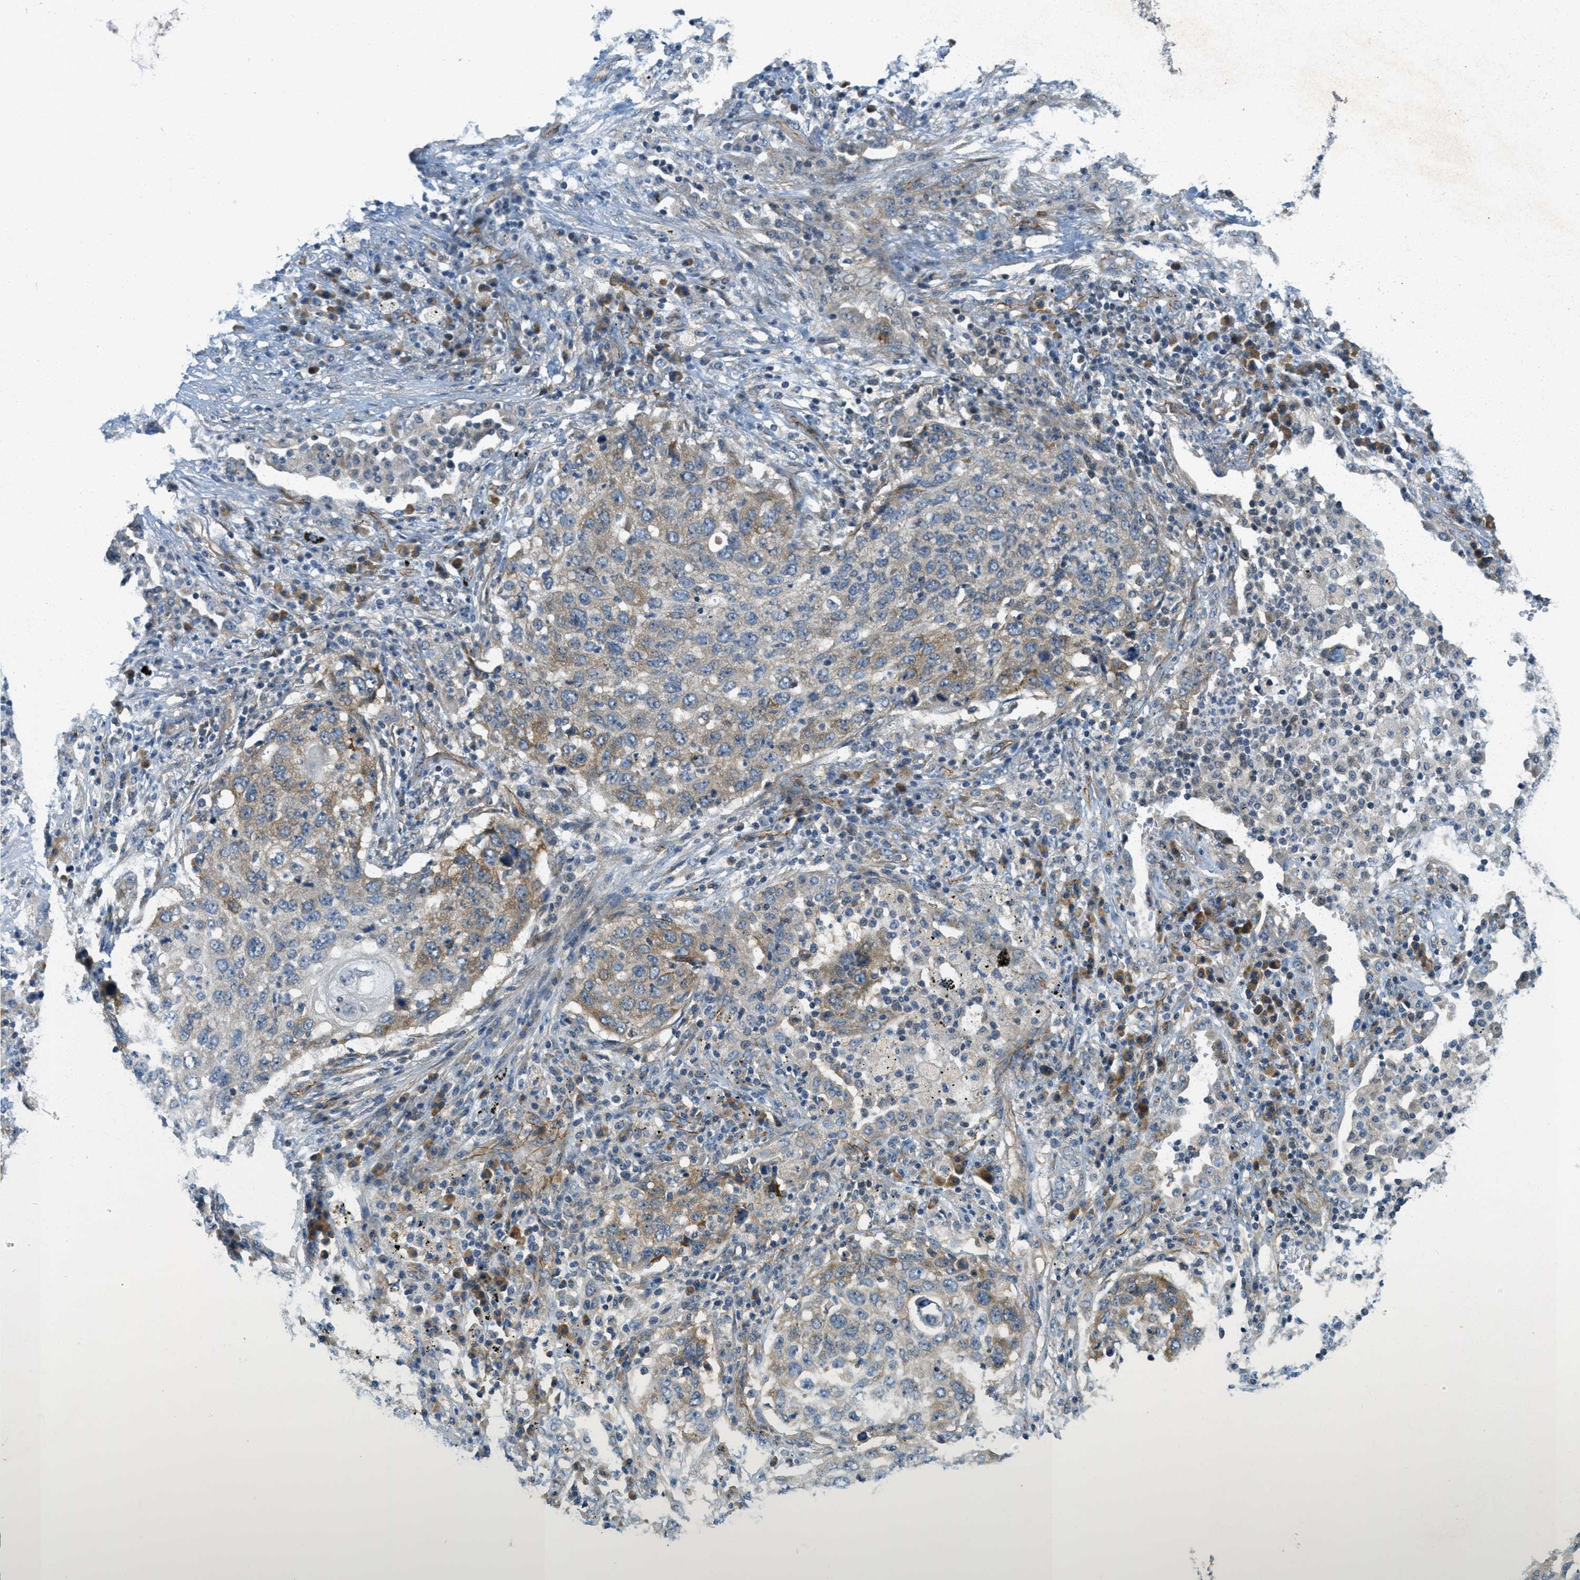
{"staining": {"intensity": "weak", "quantity": "25%-75%", "location": "cytoplasmic/membranous"}, "tissue": "lung cancer", "cell_type": "Tumor cells", "image_type": "cancer", "snomed": [{"axis": "morphology", "description": "Squamous cell carcinoma, NOS"}, {"axis": "topography", "description": "Lung"}], "caption": "Protein expression analysis of human squamous cell carcinoma (lung) reveals weak cytoplasmic/membranous staining in approximately 25%-75% of tumor cells.", "gene": "JCAD", "patient": {"sex": "female", "age": 63}}